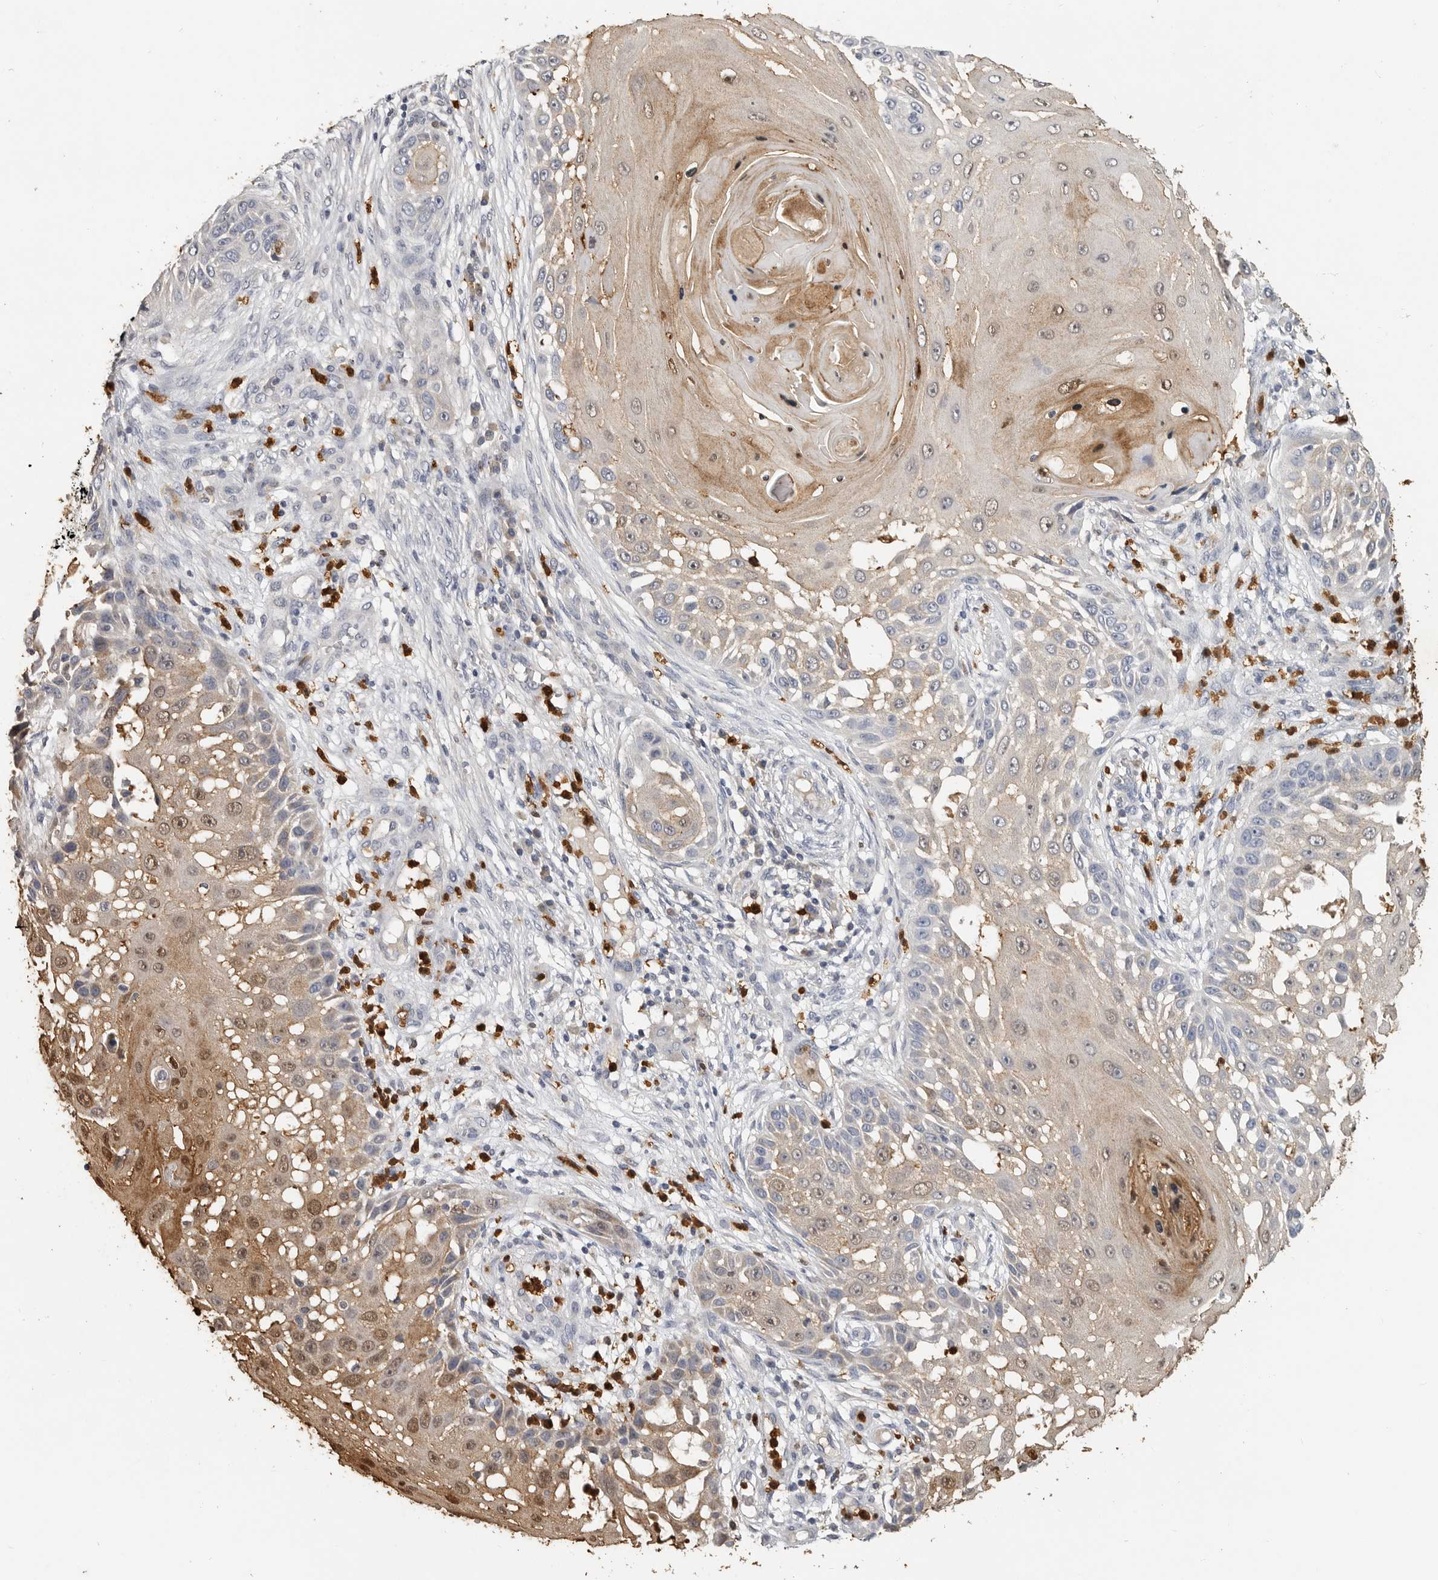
{"staining": {"intensity": "weak", "quantity": ">75%", "location": "cytoplasmic/membranous"}, "tissue": "skin cancer", "cell_type": "Tumor cells", "image_type": "cancer", "snomed": [{"axis": "morphology", "description": "Squamous cell carcinoma, NOS"}, {"axis": "topography", "description": "Skin"}], "caption": "Skin cancer stained for a protein displays weak cytoplasmic/membranous positivity in tumor cells.", "gene": "LTBR", "patient": {"sex": "female", "age": 44}}